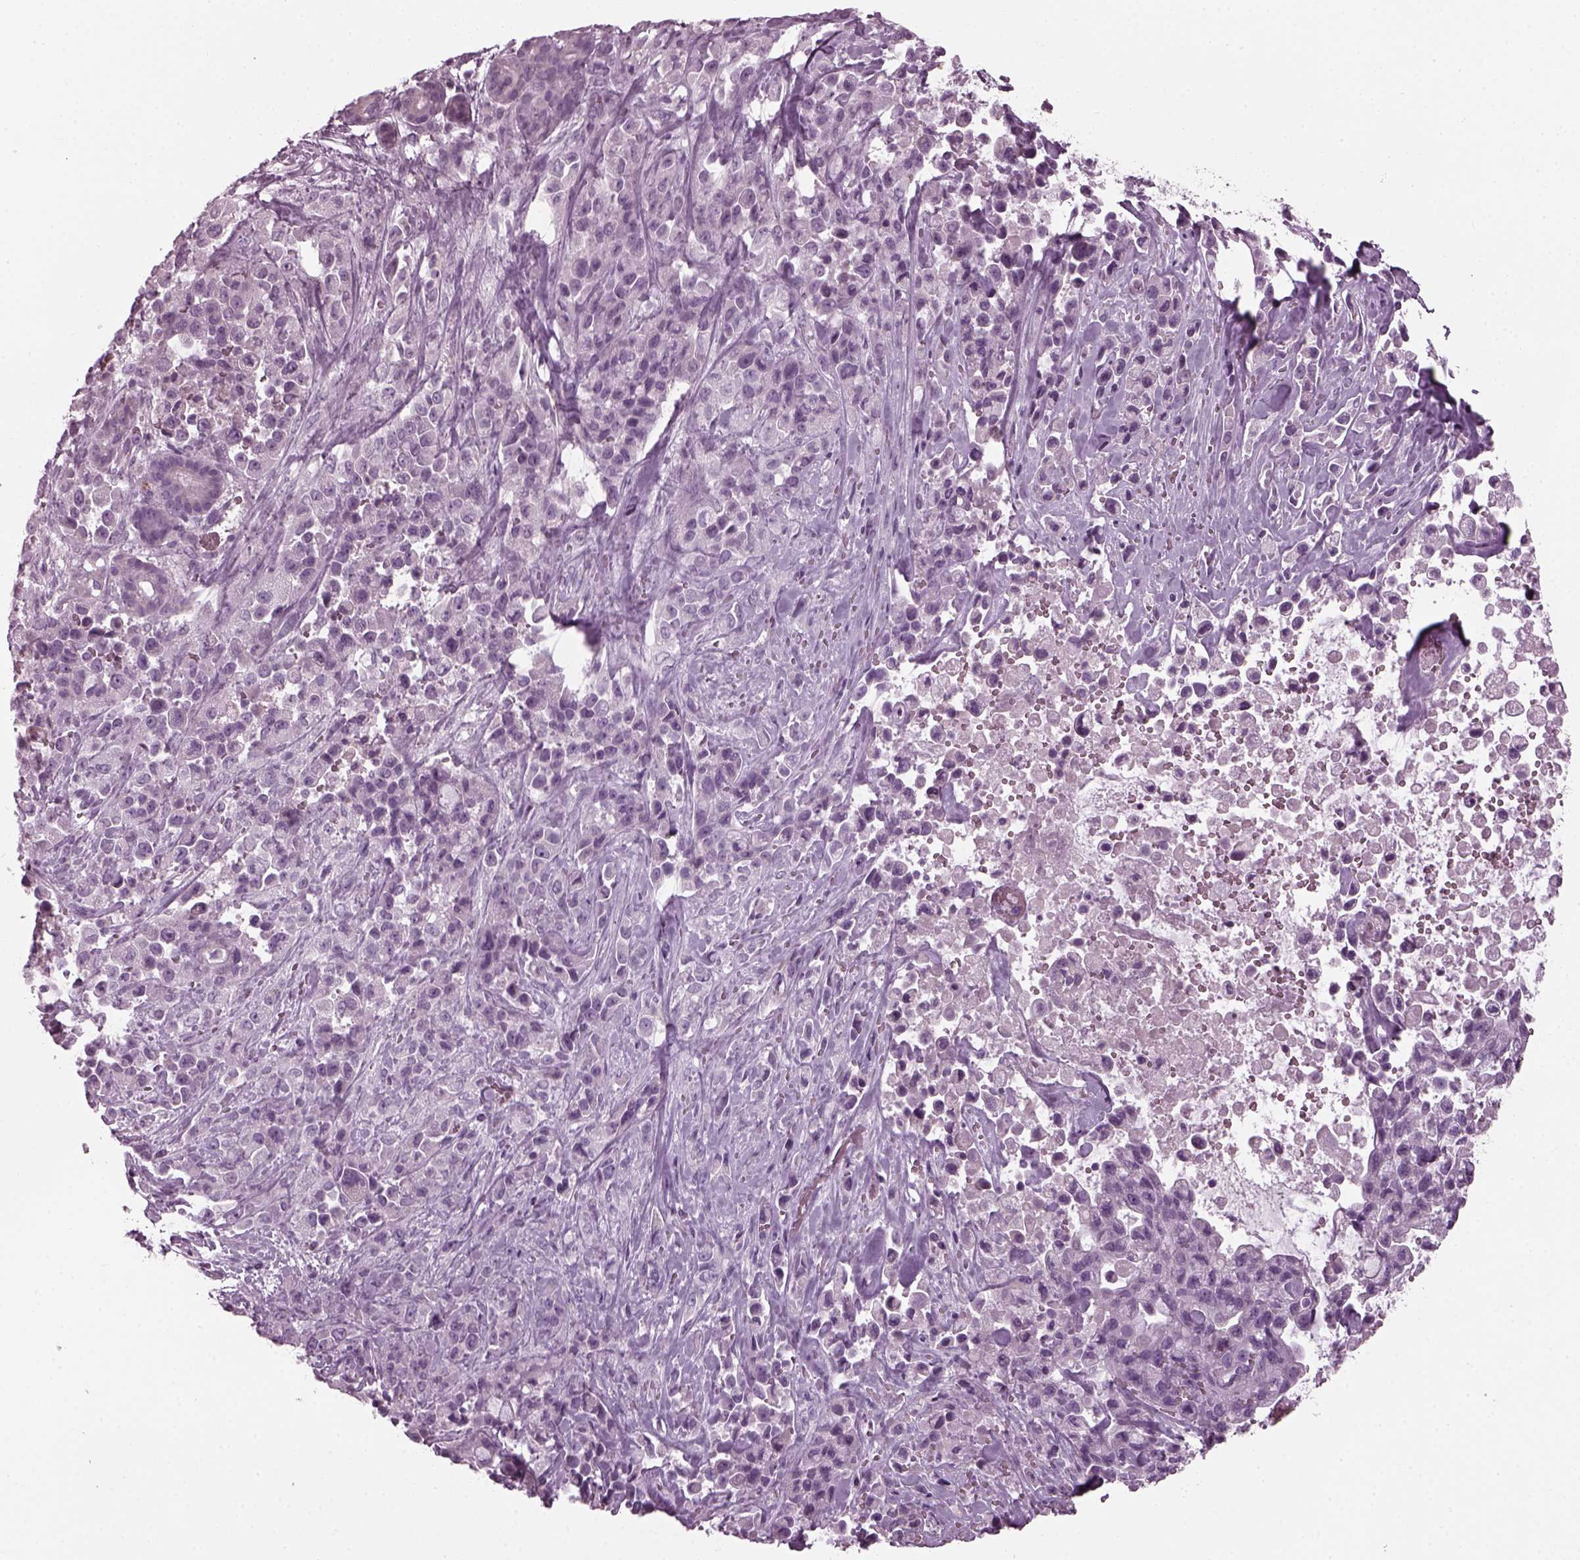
{"staining": {"intensity": "negative", "quantity": "none", "location": "none"}, "tissue": "pancreatic cancer", "cell_type": "Tumor cells", "image_type": "cancer", "snomed": [{"axis": "morphology", "description": "Adenocarcinoma, NOS"}, {"axis": "topography", "description": "Pancreas"}], "caption": "Tumor cells are negative for protein expression in human pancreatic cancer (adenocarcinoma).", "gene": "DPYSL5", "patient": {"sex": "male", "age": 44}}